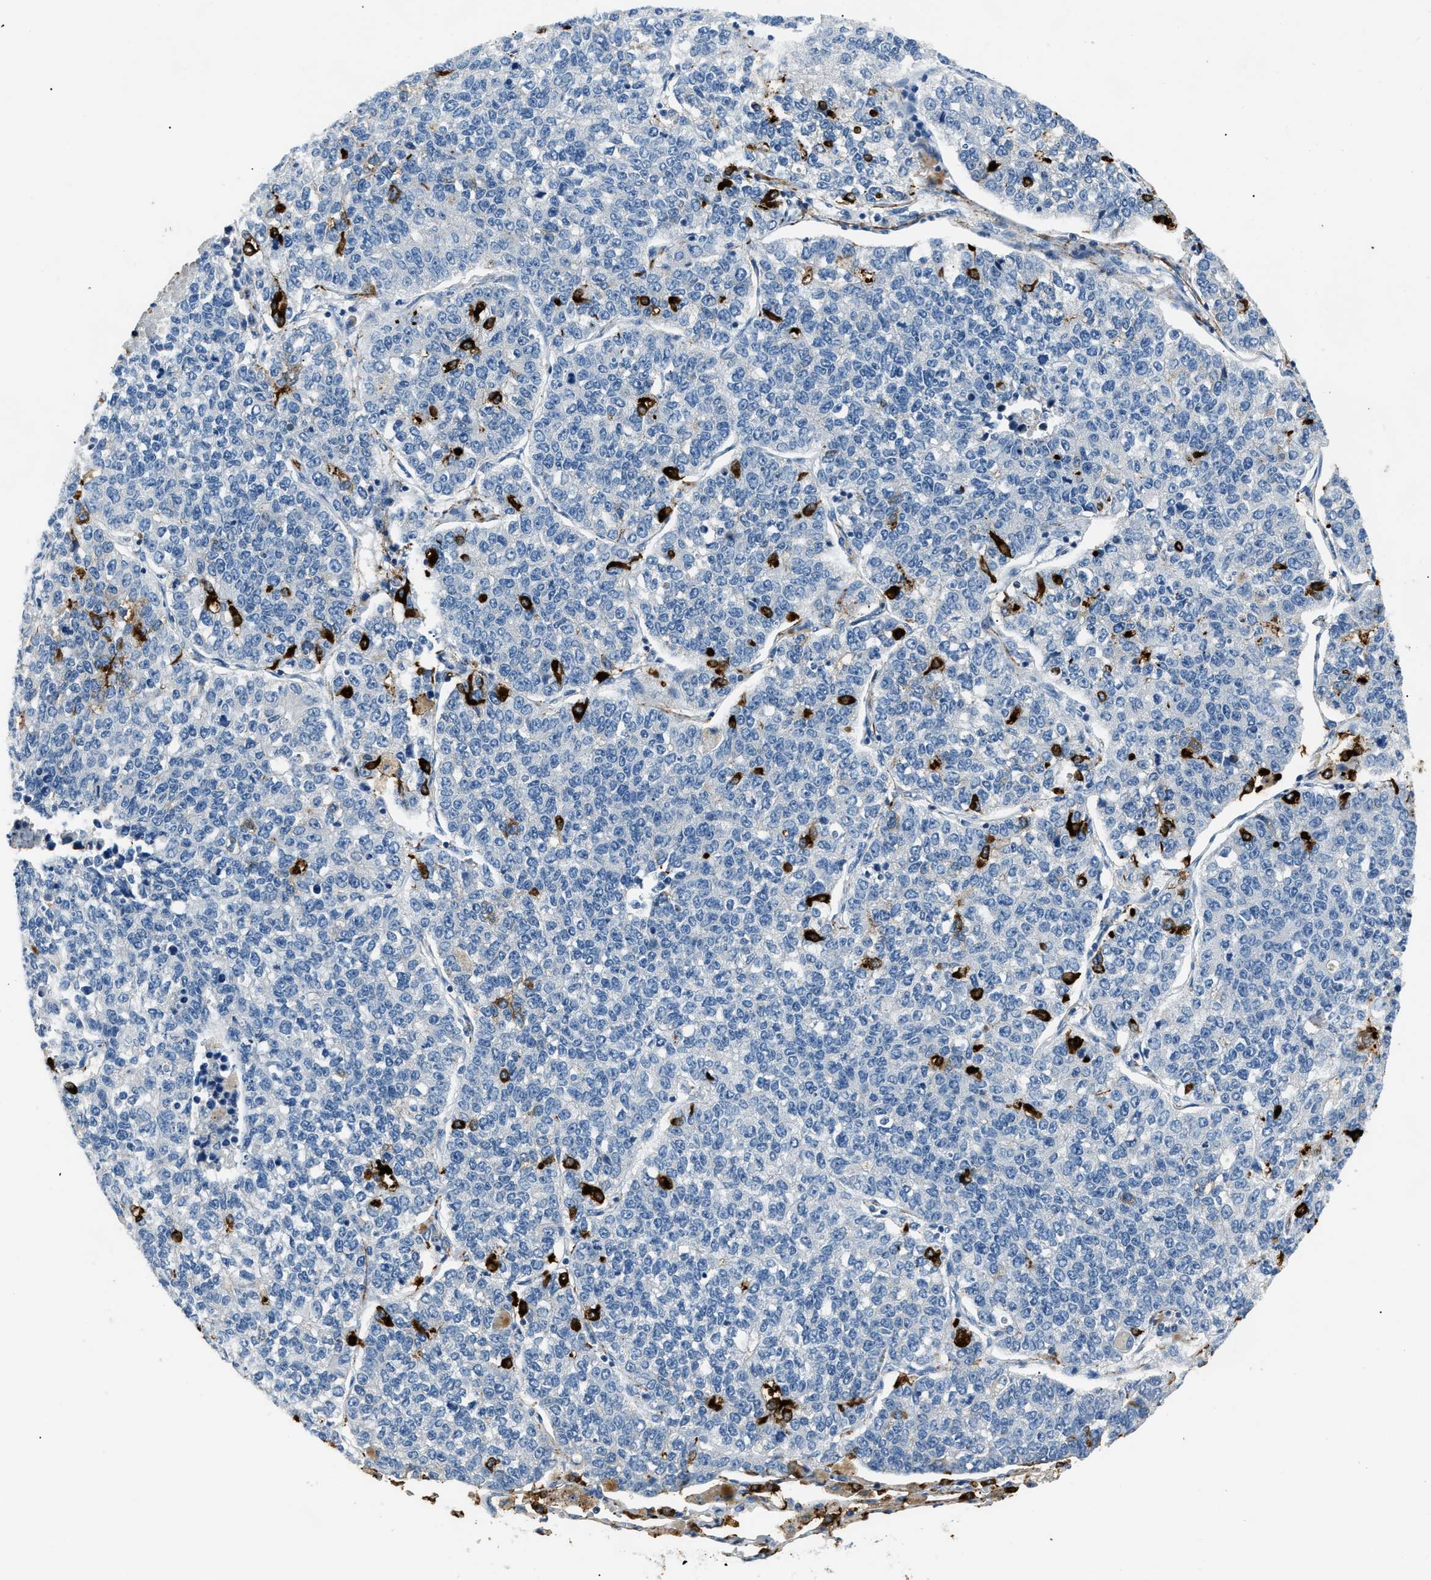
{"staining": {"intensity": "negative", "quantity": "none", "location": "none"}, "tissue": "lung cancer", "cell_type": "Tumor cells", "image_type": "cancer", "snomed": [{"axis": "morphology", "description": "Adenocarcinoma, NOS"}, {"axis": "topography", "description": "Lung"}], "caption": "An image of human adenocarcinoma (lung) is negative for staining in tumor cells.", "gene": "INHA", "patient": {"sex": "male", "age": 49}}